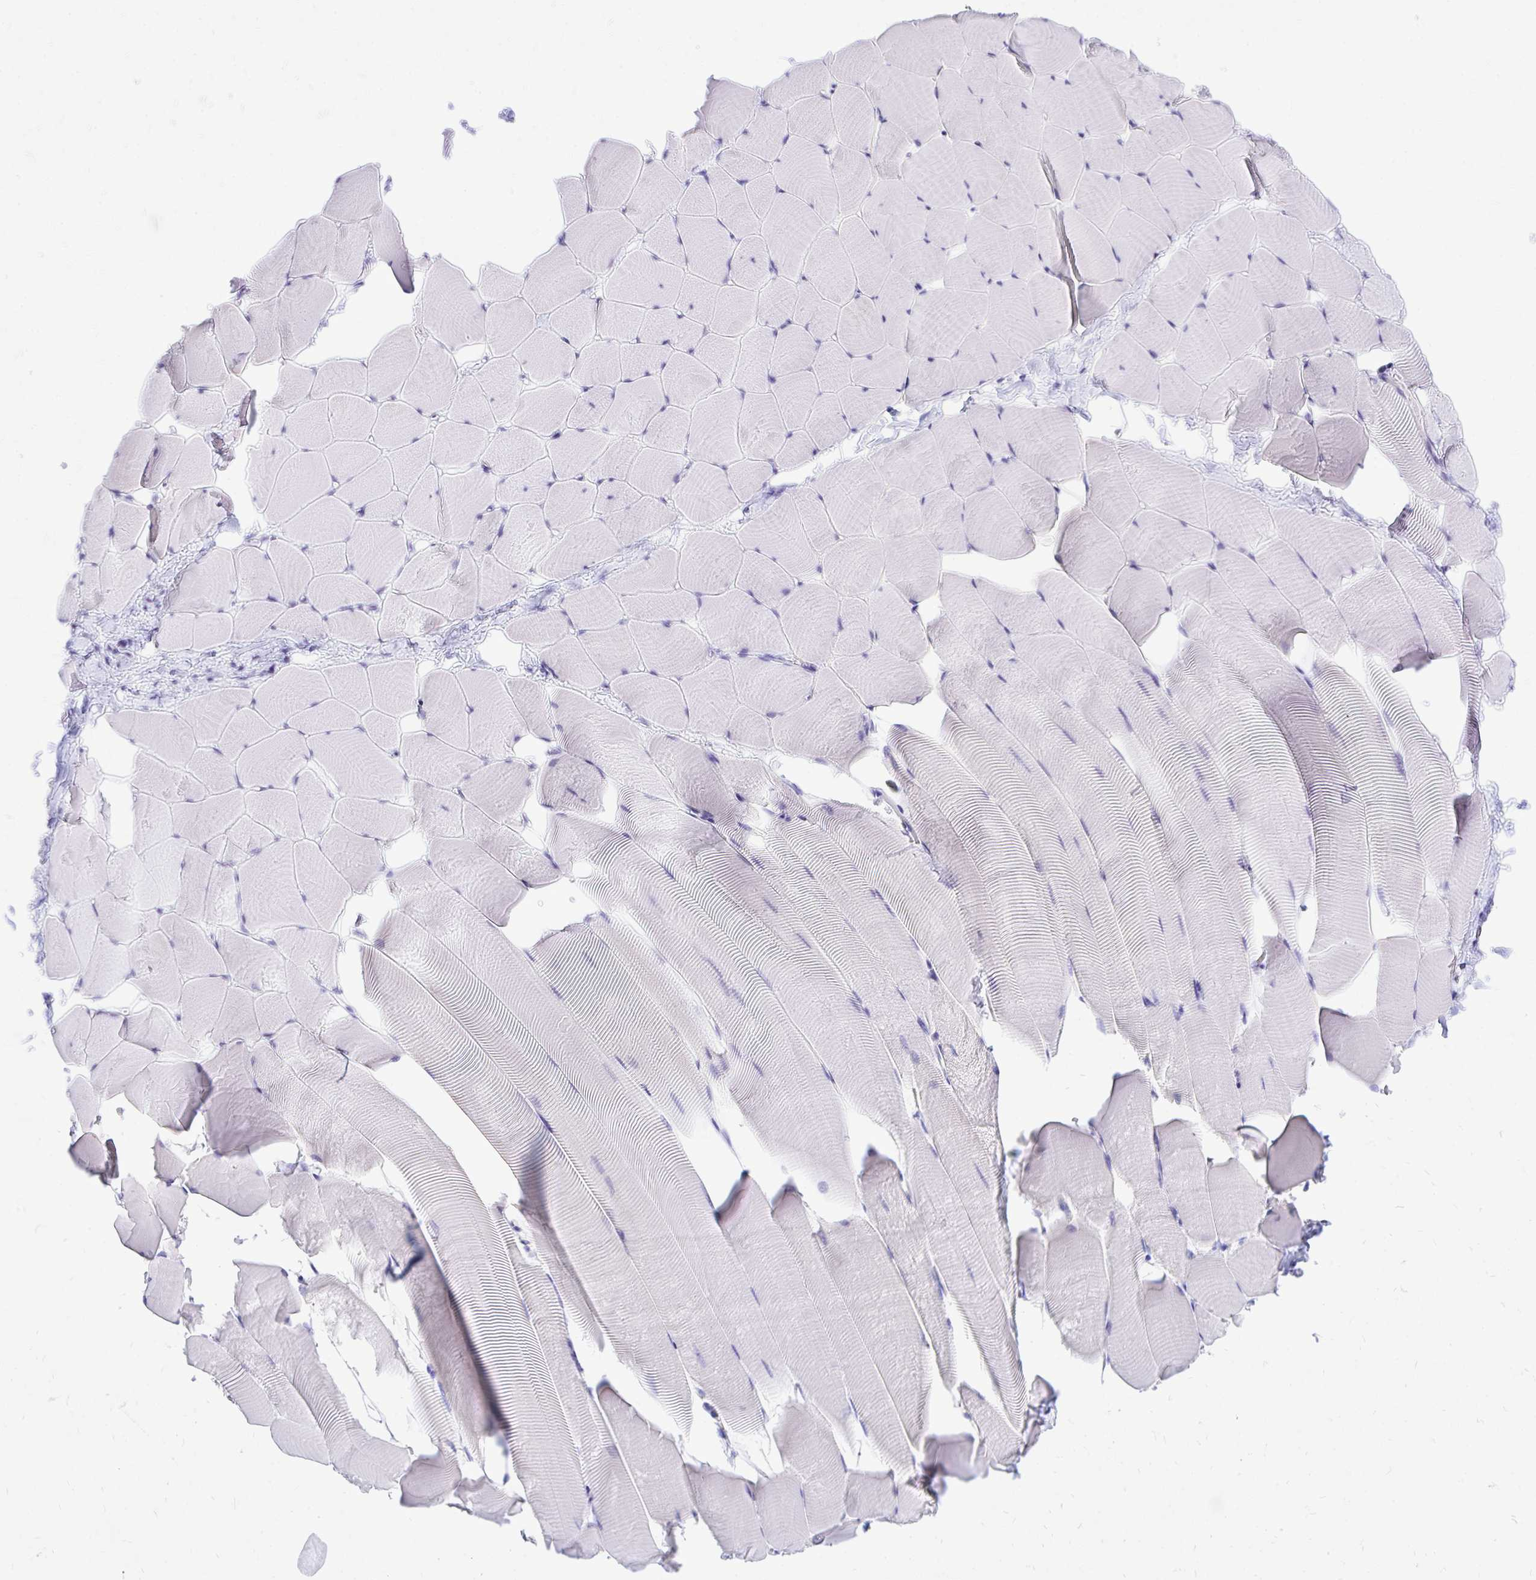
{"staining": {"intensity": "negative", "quantity": "none", "location": "none"}, "tissue": "skeletal muscle", "cell_type": "Myocytes", "image_type": "normal", "snomed": [{"axis": "morphology", "description": "Normal tissue, NOS"}, {"axis": "topography", "description": "Skeletal muscle"}], "caption": "Unremarkable skeletal muscle was stained to show a protein in brown. There is no significant positivity in myocytes. (DAB (3,3'-diaminobenzidine) immunohistochemistry, high magnification).", "gene": "MON1A", "patient": {"sex": "male", "age": 25}}